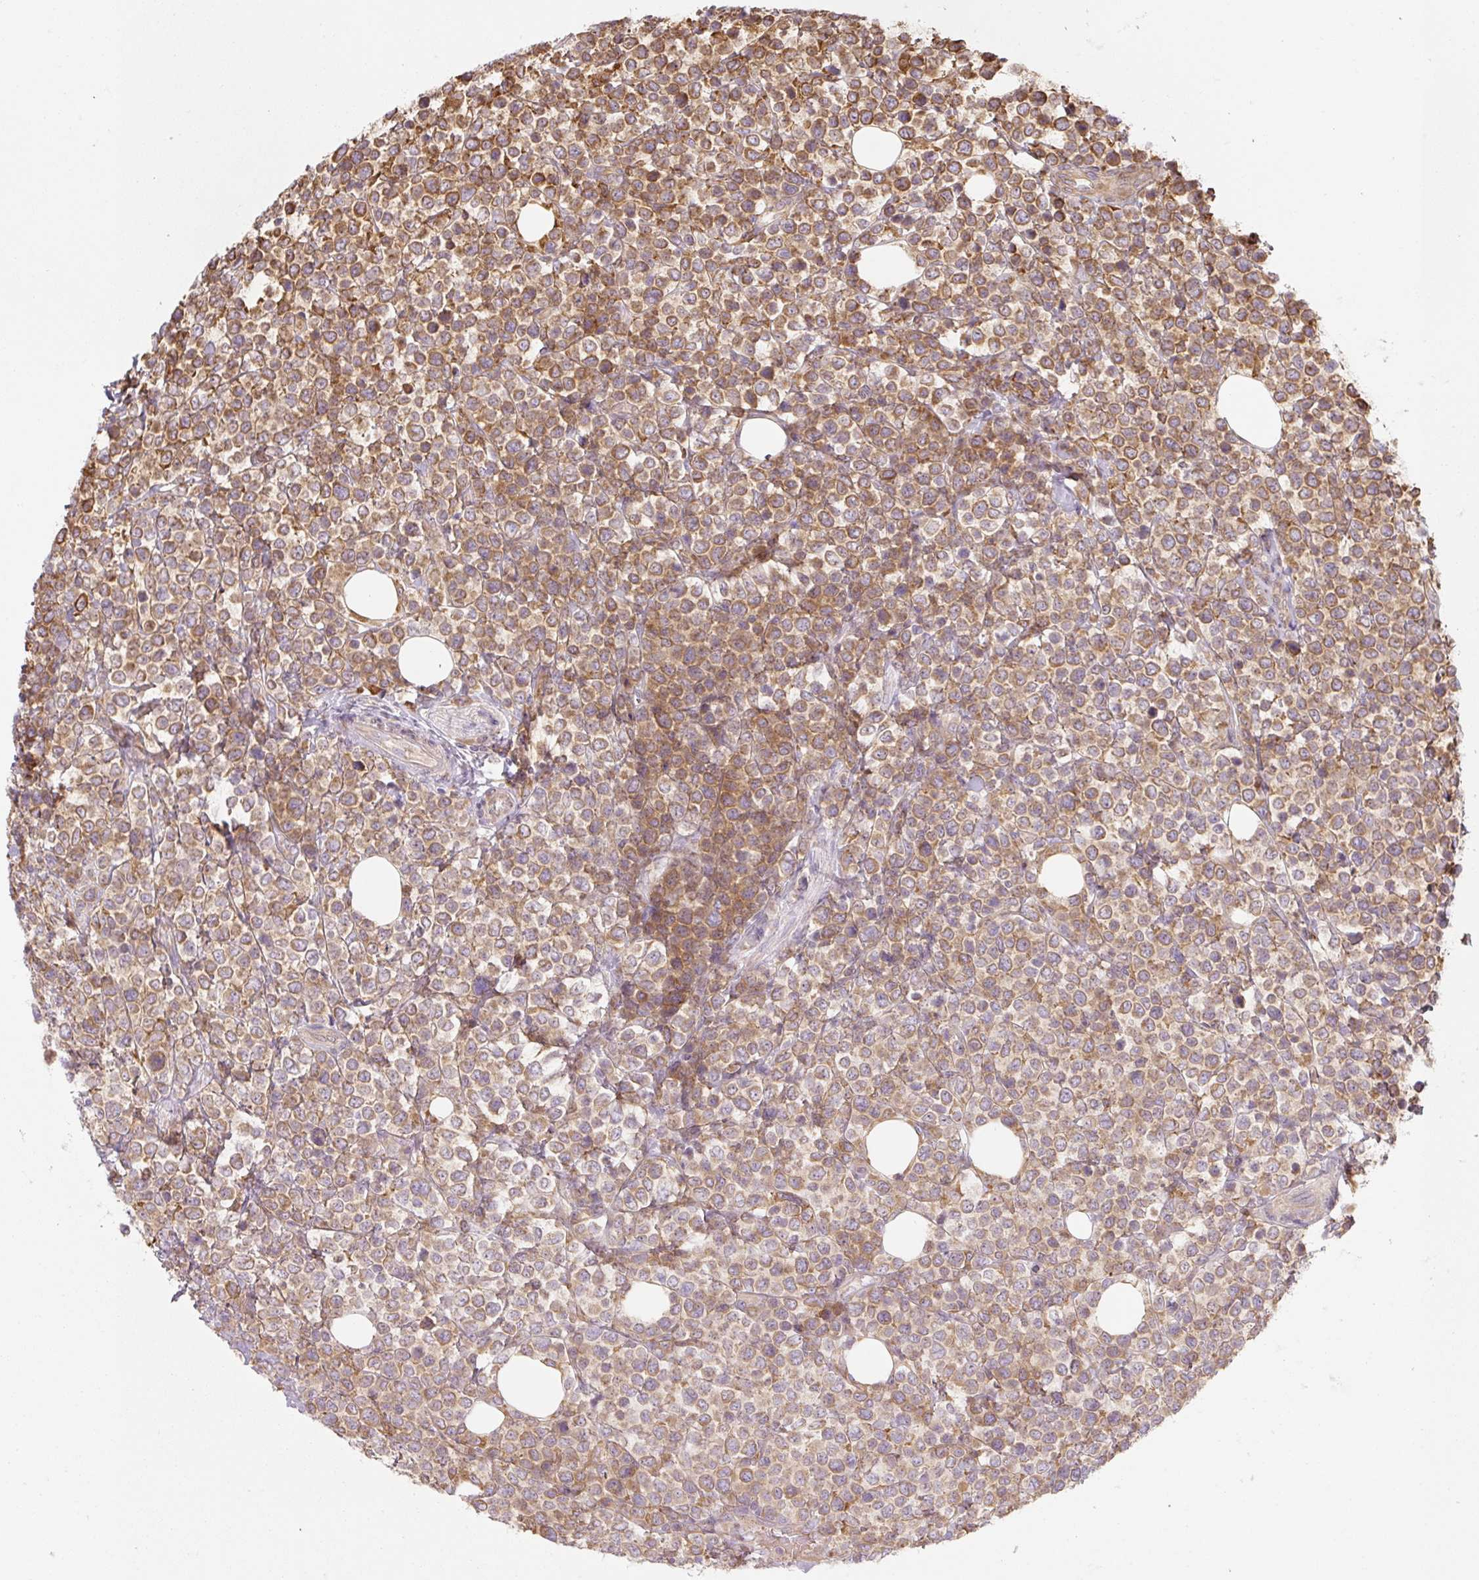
{"staining": {"intensity": "moderate", "quantity": "25%-75%", "location": "cytoplasmic/membranous"}, "tissue": "lymphoma", "cell_type": "Tumor cells", "image_type": "cancer", "snomed": [{"axis": "morphology", "description": "Malignant lymphoma, non-Hodgkin's type, Low grade"}, {"axis": "topography", "description": "Lymph node"}], "caption": "Malignant lymphoma, non-Hodgkin's type (low-grade) was stained to show a protein in brown. There is medium levels of moderate cytoplasmic/membranous expression in approximately 25%-75% of tumor cells.", "gene": "RASA1", "patient": {"sex": "male", "age": 60}}